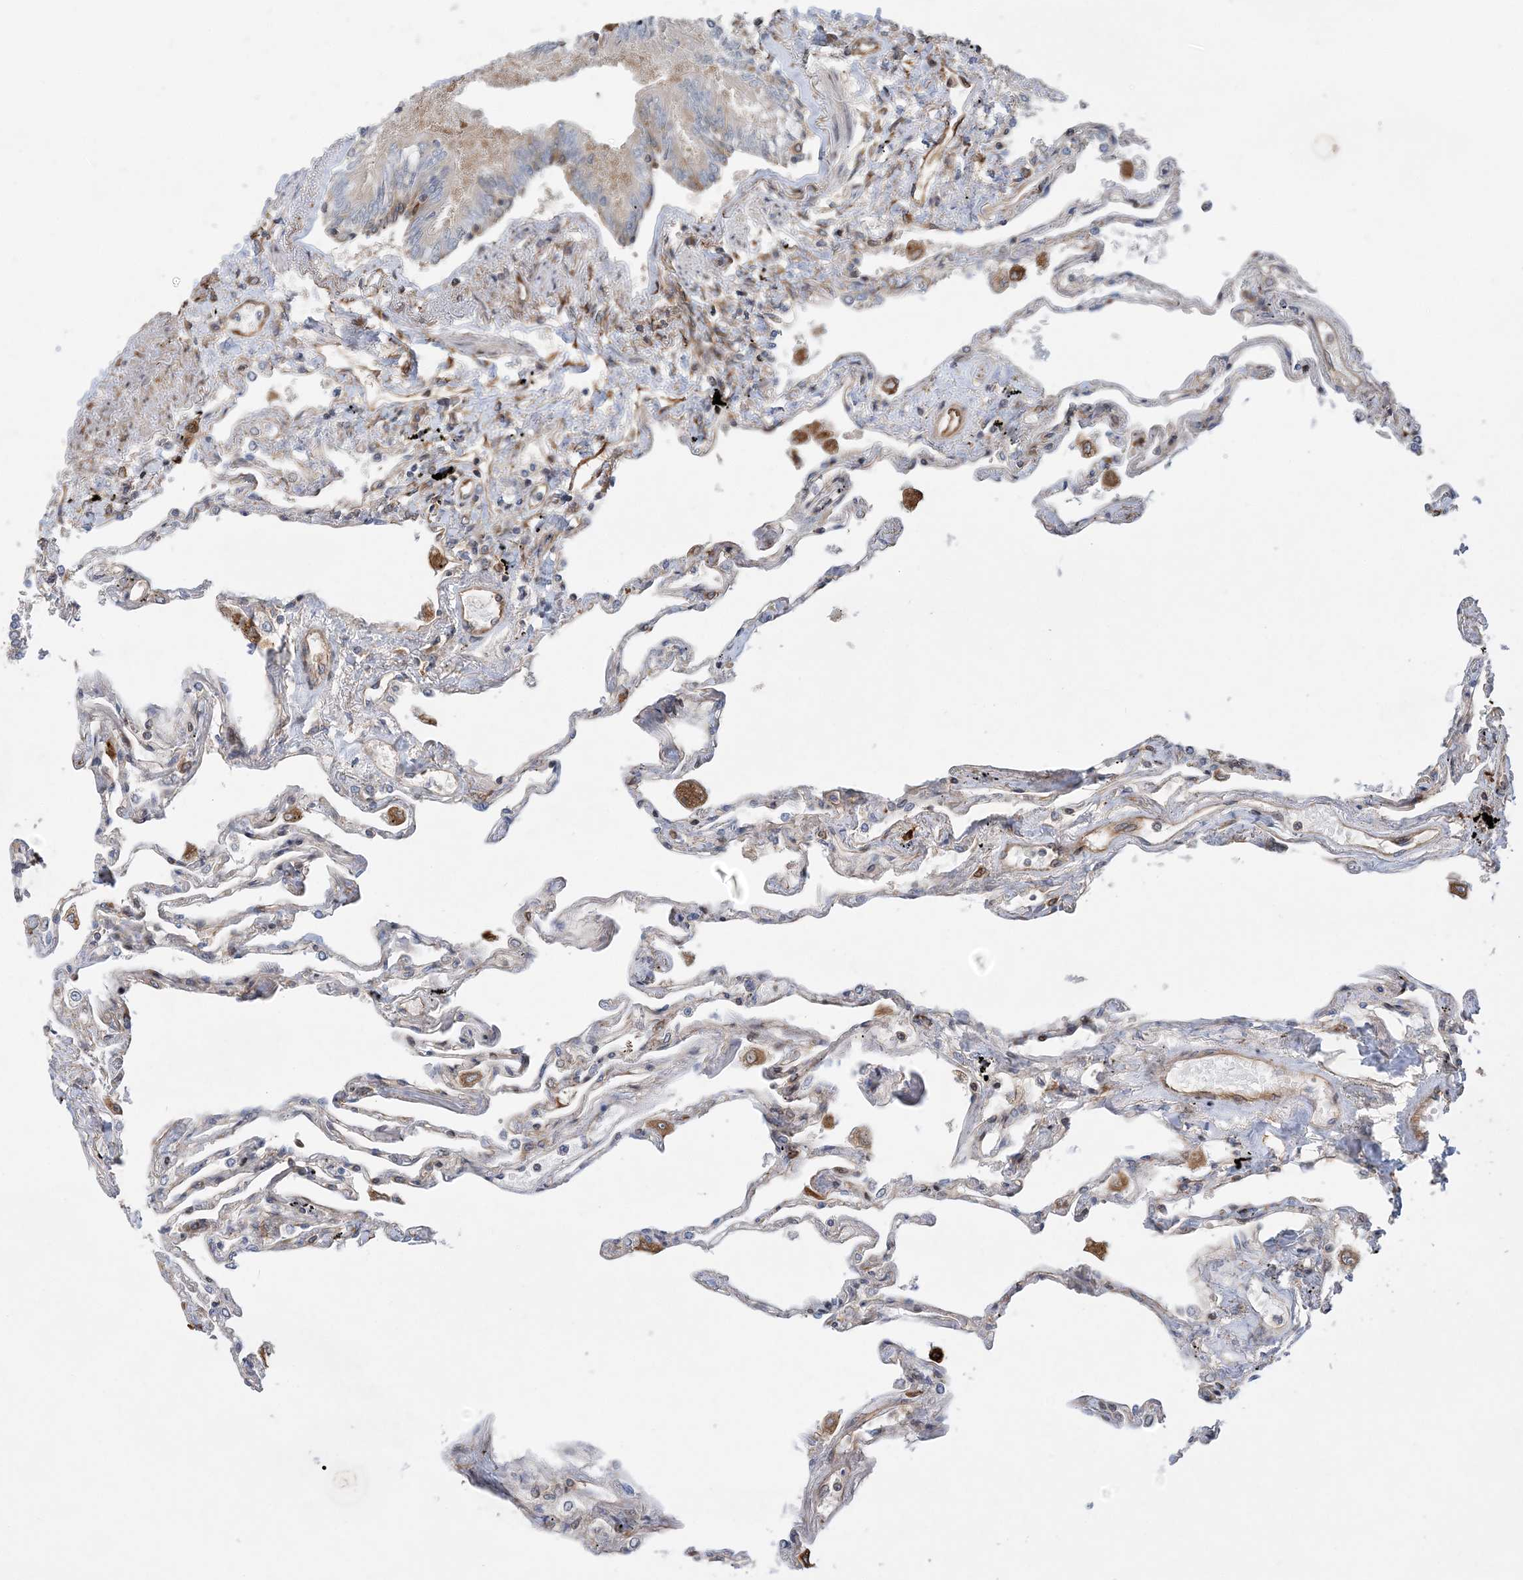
{"staining": {"intensity": "moderate", "quantity": "25%-75%", "location": "cytoplasmic/membranous"}, "tissue": "lung", "cell_type": "Alveolar cells", "image_type": "normal", "snomed": [{"axis": "morphology", "description": "Normal tissue, NOS"}, {"axis": "topography", "description": "Lung"}], "caption": "The immunohistochemical stain labels moderate cytoplasmic/membranous staining in alveolar cells of normal lung. (Stains: DAB in brown, nuclei in blue, Microscopy: brightfield microscopy at high magnification).", "gene": "FAM114A2", "patient": {"sex": "female", "age": 67}}